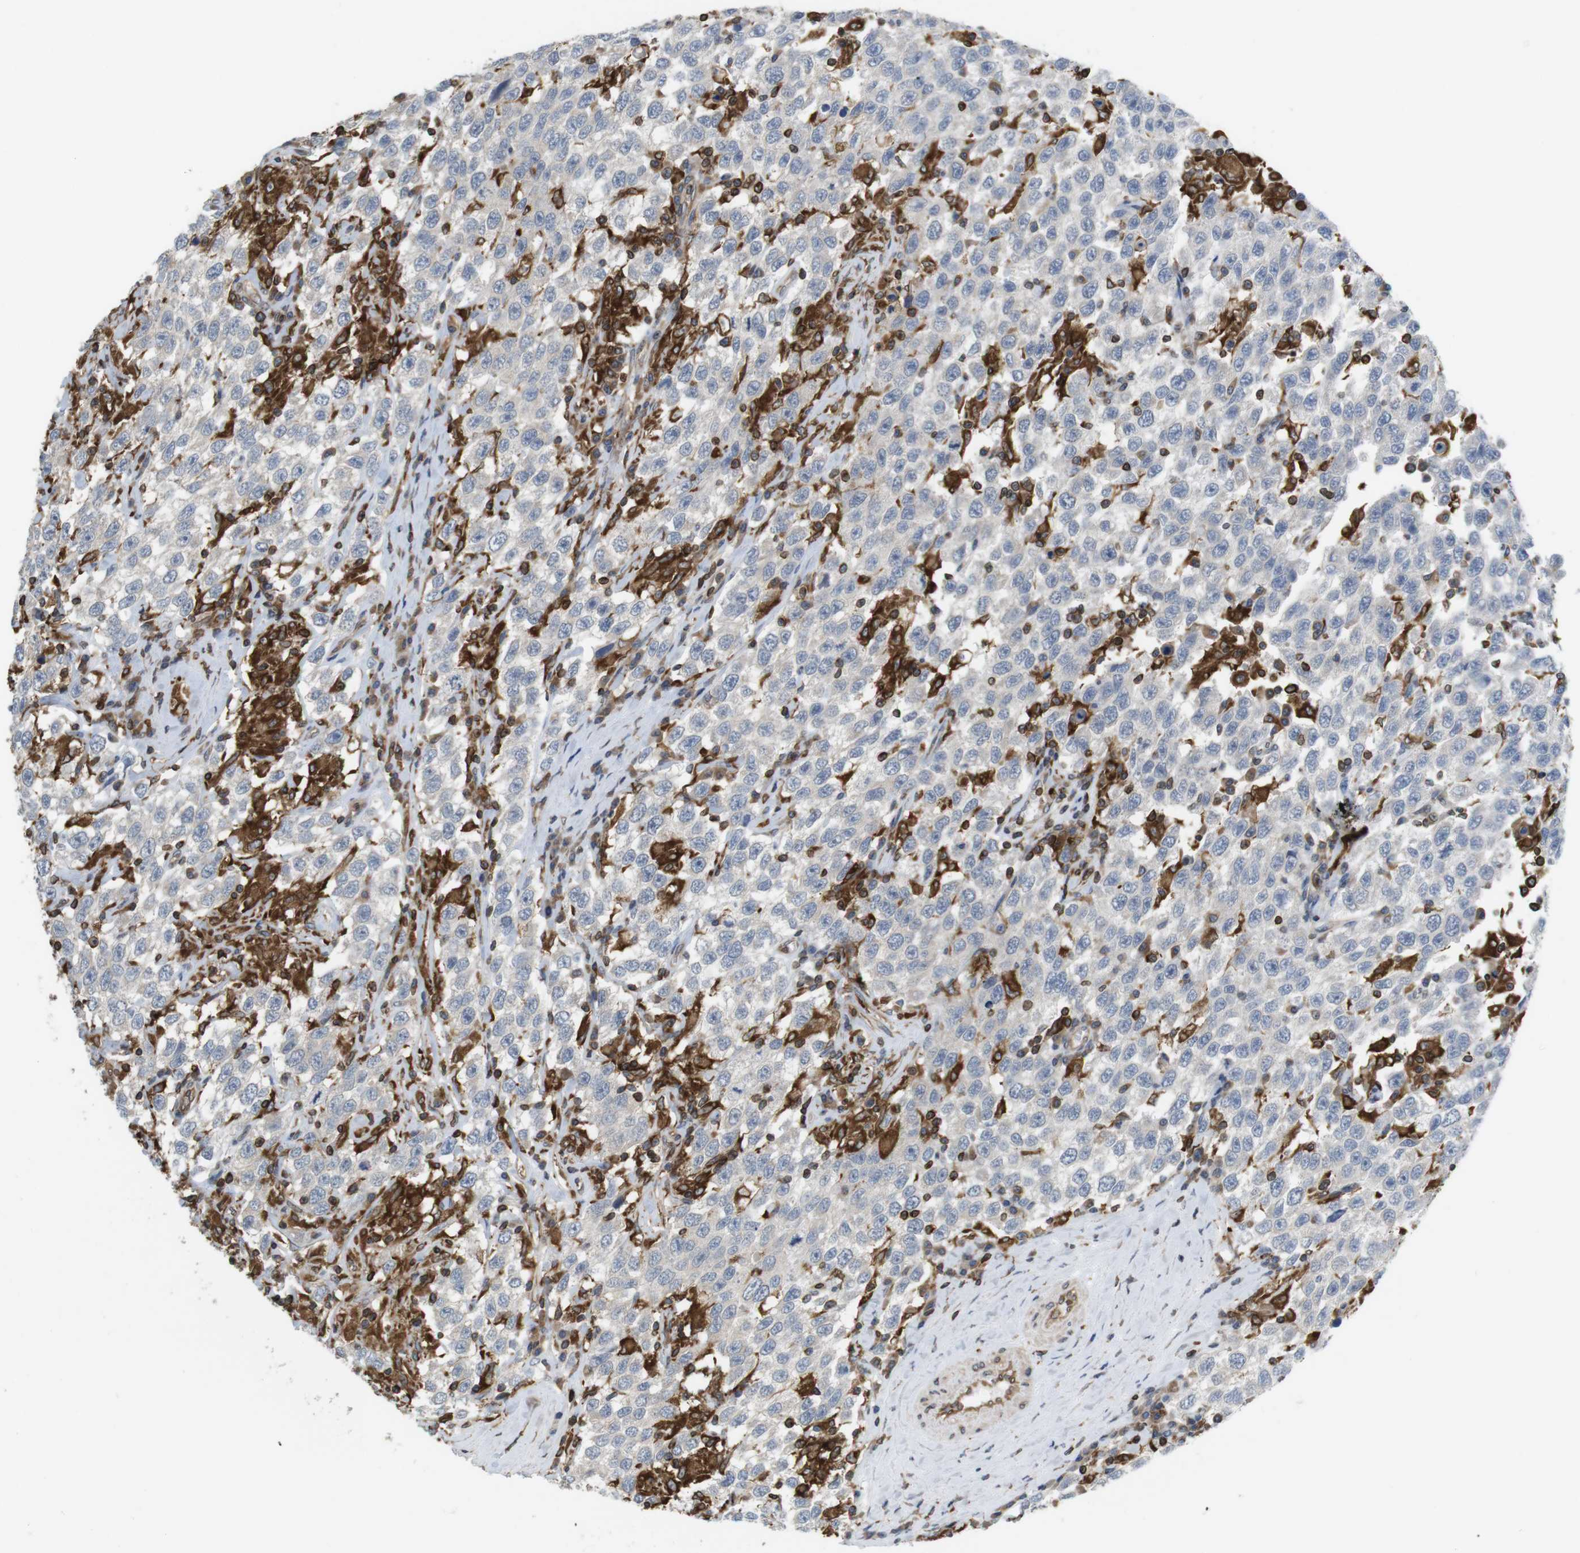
{"staining": {"intensity": "negative", "quantity": "none", "location": "none"}, "tissue": "testis cancer", "cell_type": "Tumor cells", "image_type": "cancer", "snomed": [{"axis": "morphology", "description": "Seminoma, NOS"}, {"axis": "topography", "description": "Testis"}], "caption": "Immunohistochemical staining of testis cancer (seminoma) demonstrates no significant staining in tumor cells.", "gene": "ARL6IP5", "patient": {"sex": "male", "age": 41}}